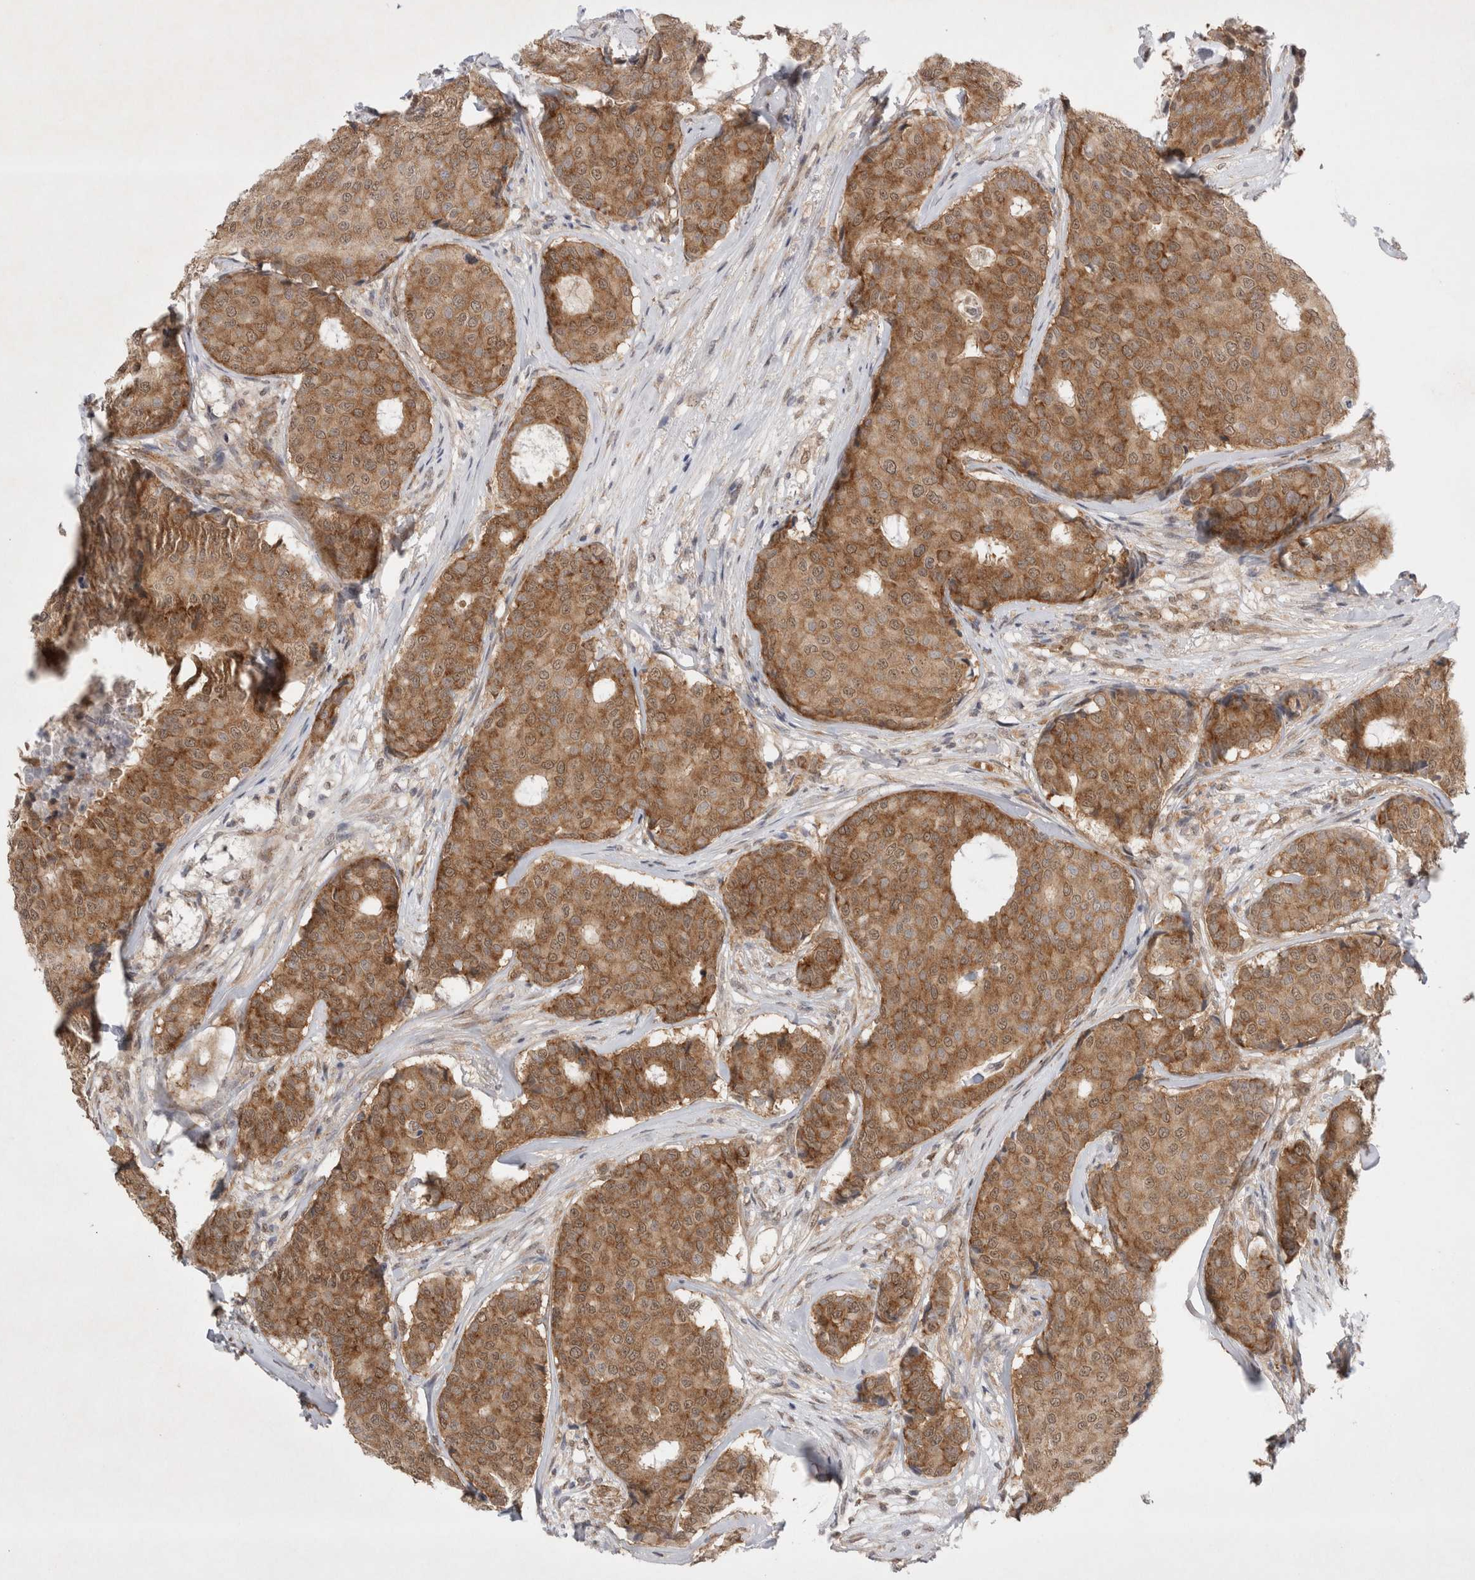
{"staining": {"intensity": "moderate", "quantity": ">75%", "location": "cytoplasmic/membranous"}, "tissue": "breast cancer", "cell_type": "Tumor cells", "image_type": "cancer", "snomed": [{"axis": "morphology", "description": "Duct carcinoma"}, {"axis": "topography", "description": "Breast"}], "caption": "IHC staining of breast cancer, which demonstrates medium levels of moderate cytoplasmic/membranous positivity in approximately >75% of tumor cells indicating moderate cytoplasmic/membranous protein staining. The staining was performed using DAB (brown) for protein detection and nuclei were counterstained in hematoxylin (blue).", "gene": "WIPF2", "patient": {"sex": "female", "age": 75}}